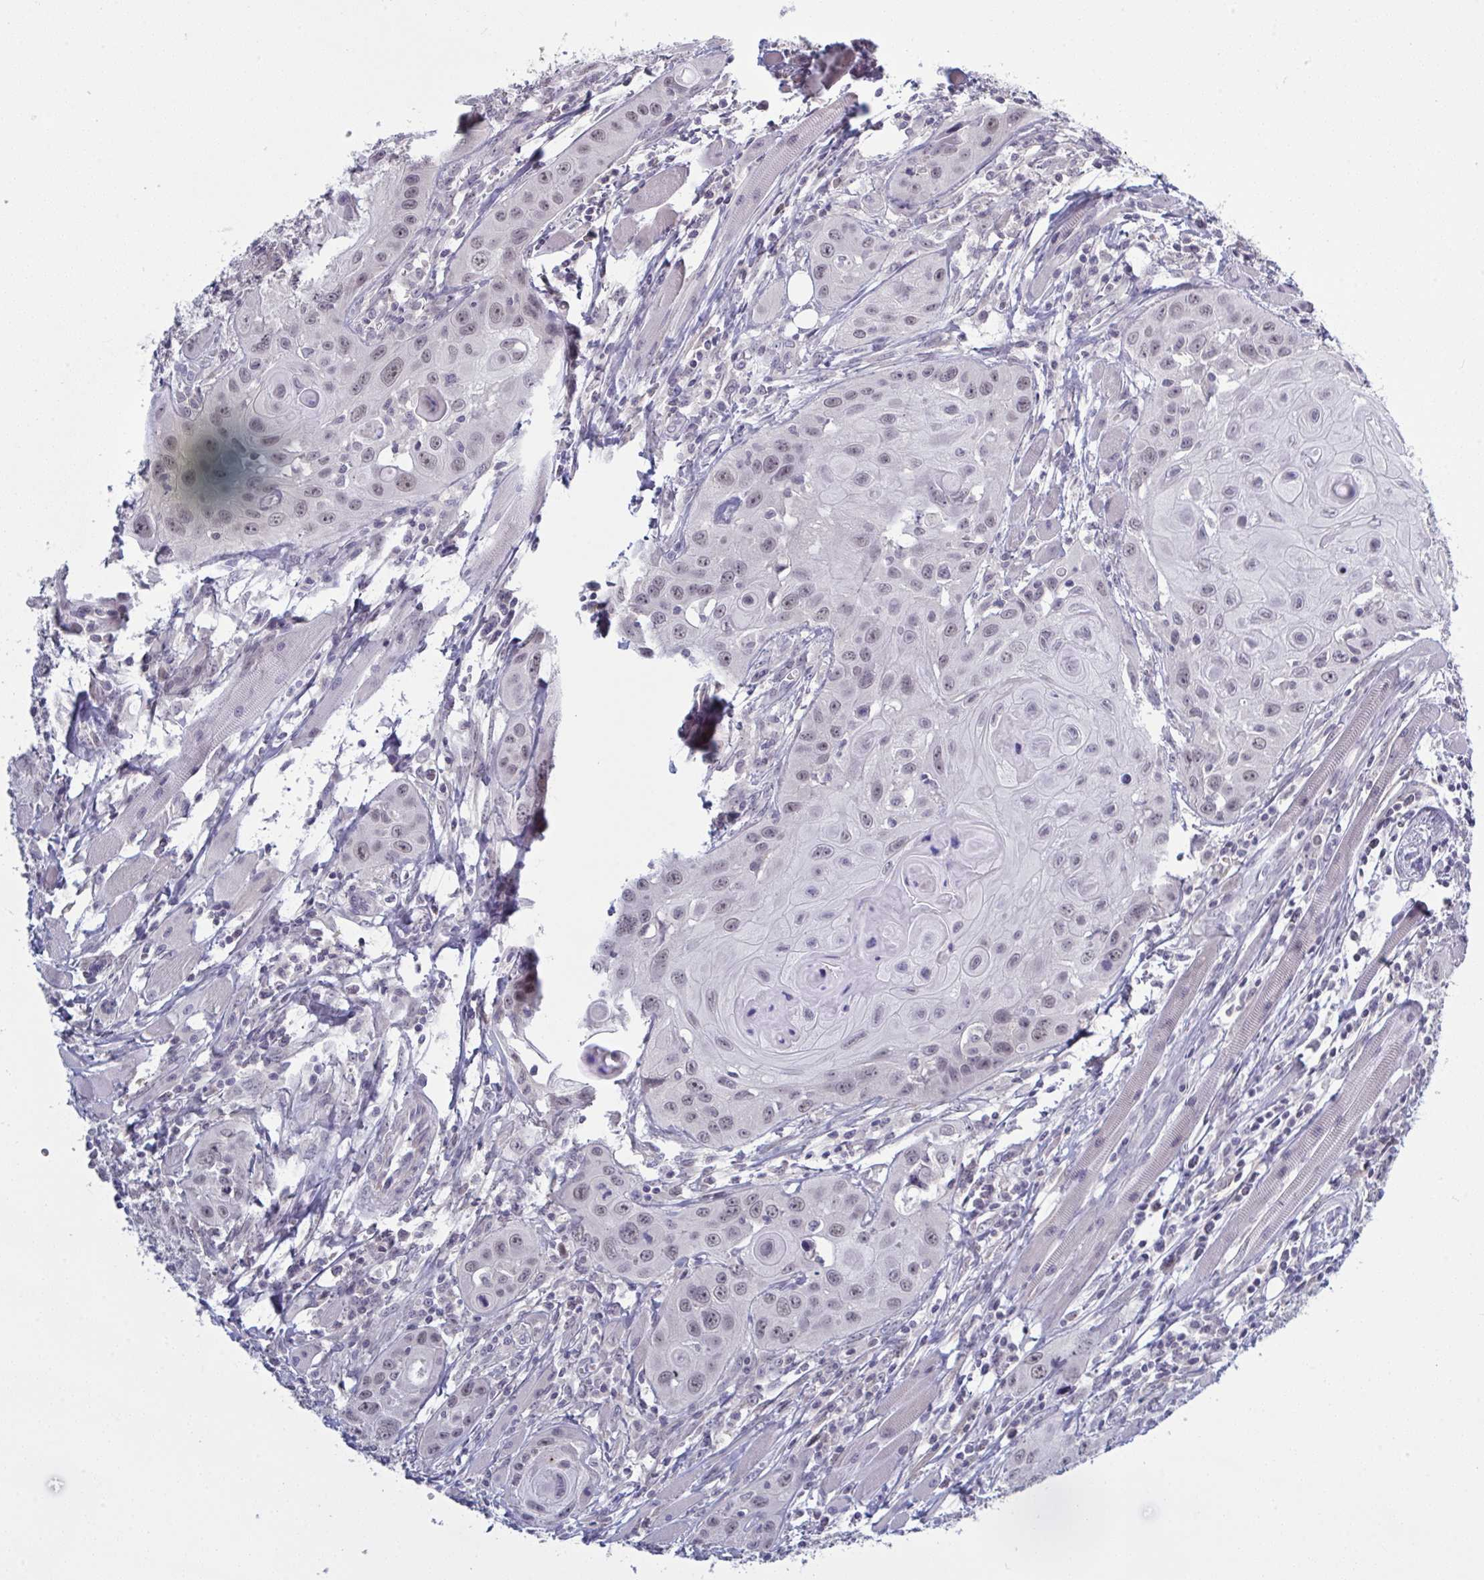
{"staining": {"intensity": "negative", "quantity": "none", "location": "none"}, "tissue": "head and neck cancer", "cell_type": "Tumor cells", "image_type": "cancer", "snomed": [{"axis": "morphology", "description": "Squamous cell carcinoma, NOS"}, {"axis": "topography", "description": "Oral tissue"}, {"axis": "topography", "description": "Head-Neck"}], "caption": "DAB (3,3'-diaminobenzidine) immunohistochemical staining of squamous cell carcinoma (head and neck) shows no significant expression in tumor cells.", "gene": "ZNF784", "patient": {"sex": "male", "age": 58}}